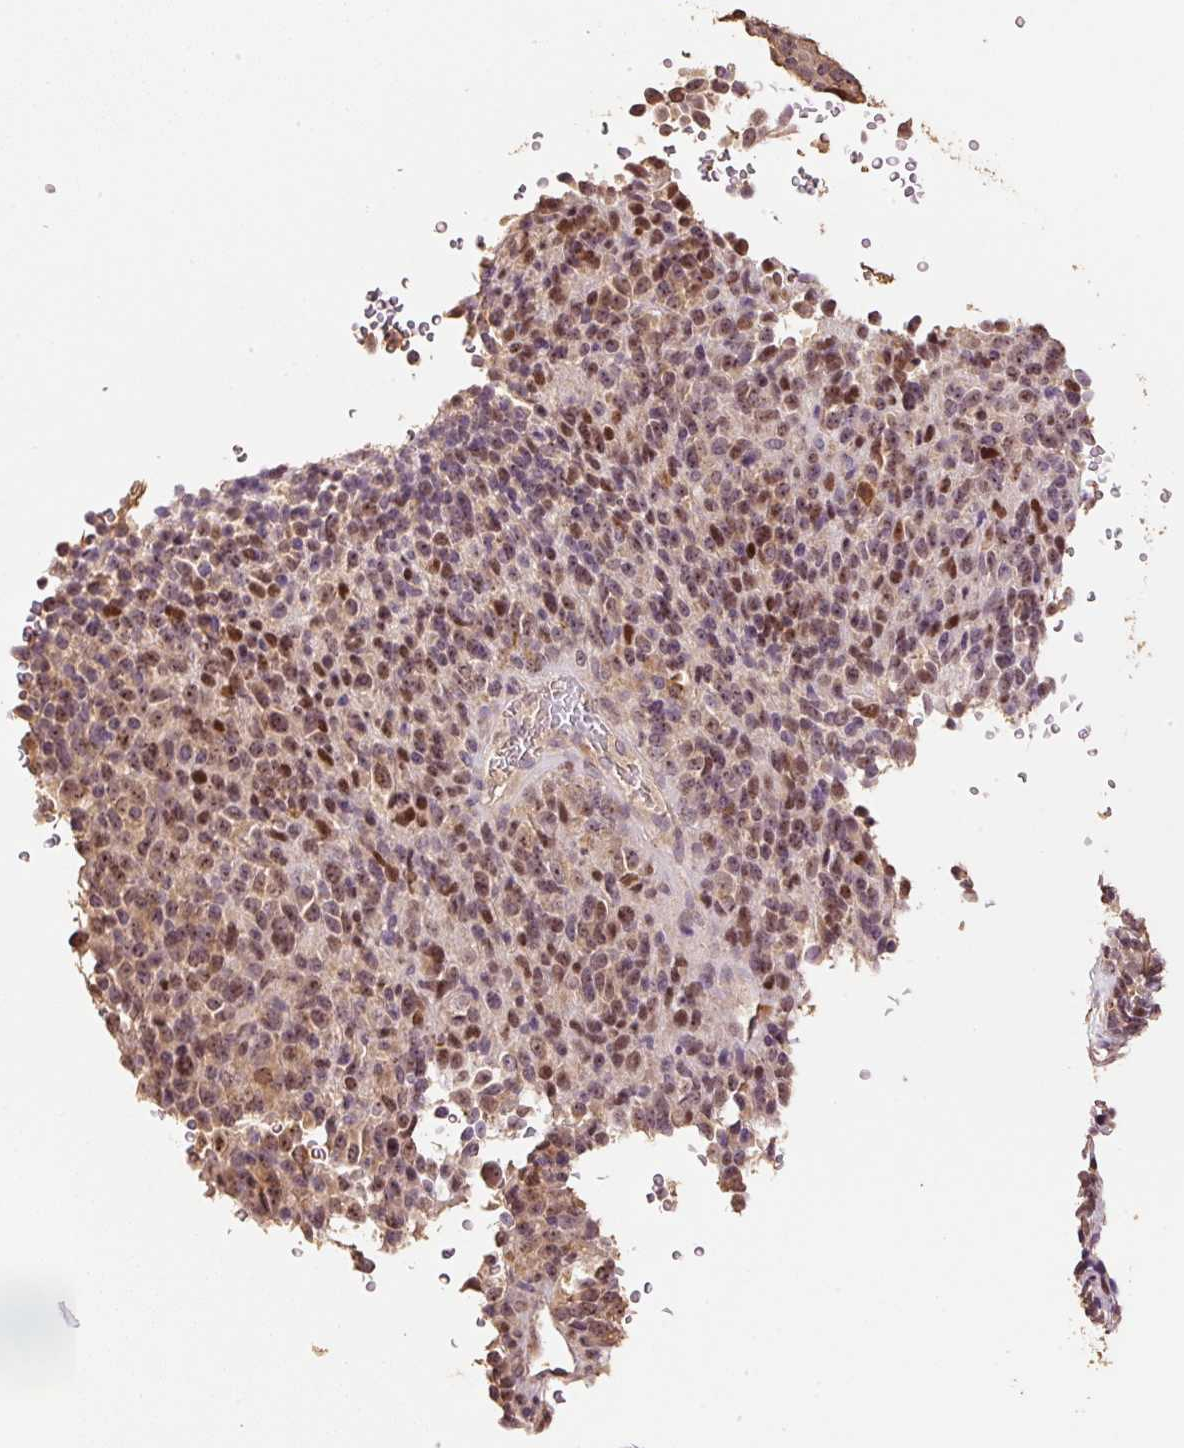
{"staining": {"intensity": "moderate", "quantity": ">75%", "location": "nuclear"}, "tissue": "melanoma", "cell_type": "Tumor cells", "image_type": "cancer", "snomed": [{"axis": "morphology", "description": "Malignant melanoma, Metastatic site"}, {"axis": "topography", "description": "Brain"}], "caption": "Melanoma stained with a protein marker displays moderate staining in tumor cells.", "gene": "HERC2", "patient": {"sex": "female", "age": 56}}